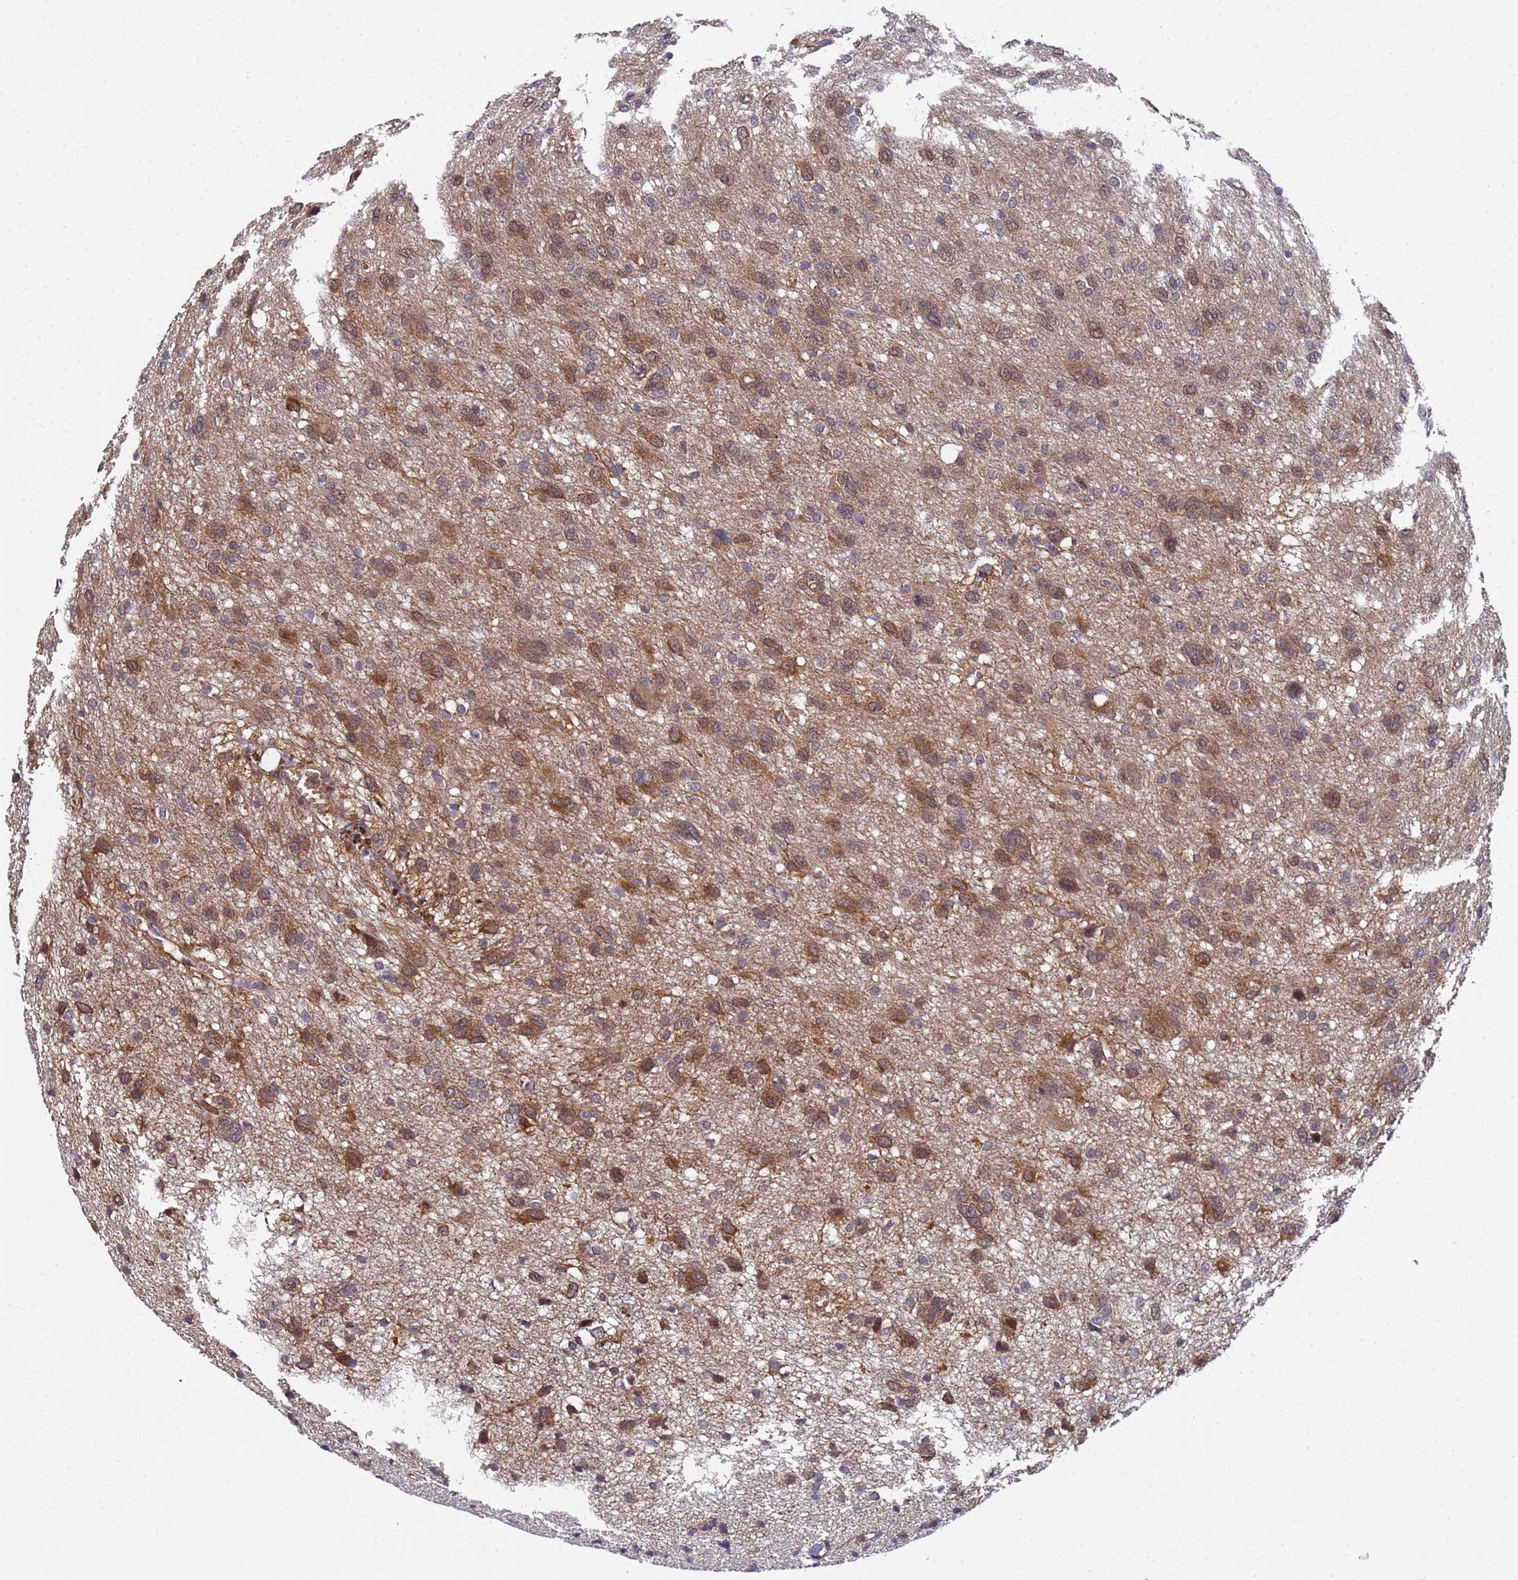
{"staining": {"intensity": "moderate", "quantity": ">75%", "location": "cytoplasmic/membranous"}, "tissue": "glioma", "cell_type": "Tumor cells", "image_type": "cancer", "snomed": [{"axis": "morphology", "description": "Glioma, malignant, High grade"}, {"axis": "topography", "description": "Brain"}], "caption": "Glioma stained with DAB (3,3'-diaminobenzidine) immunohistochemistry (IHC) exhibits medium levels of moderate cytoplasmic/membranous expression in about >75% of tumor cells.", "gene": "GSTCD", "patient": {"sex": "female", "age": 59}}